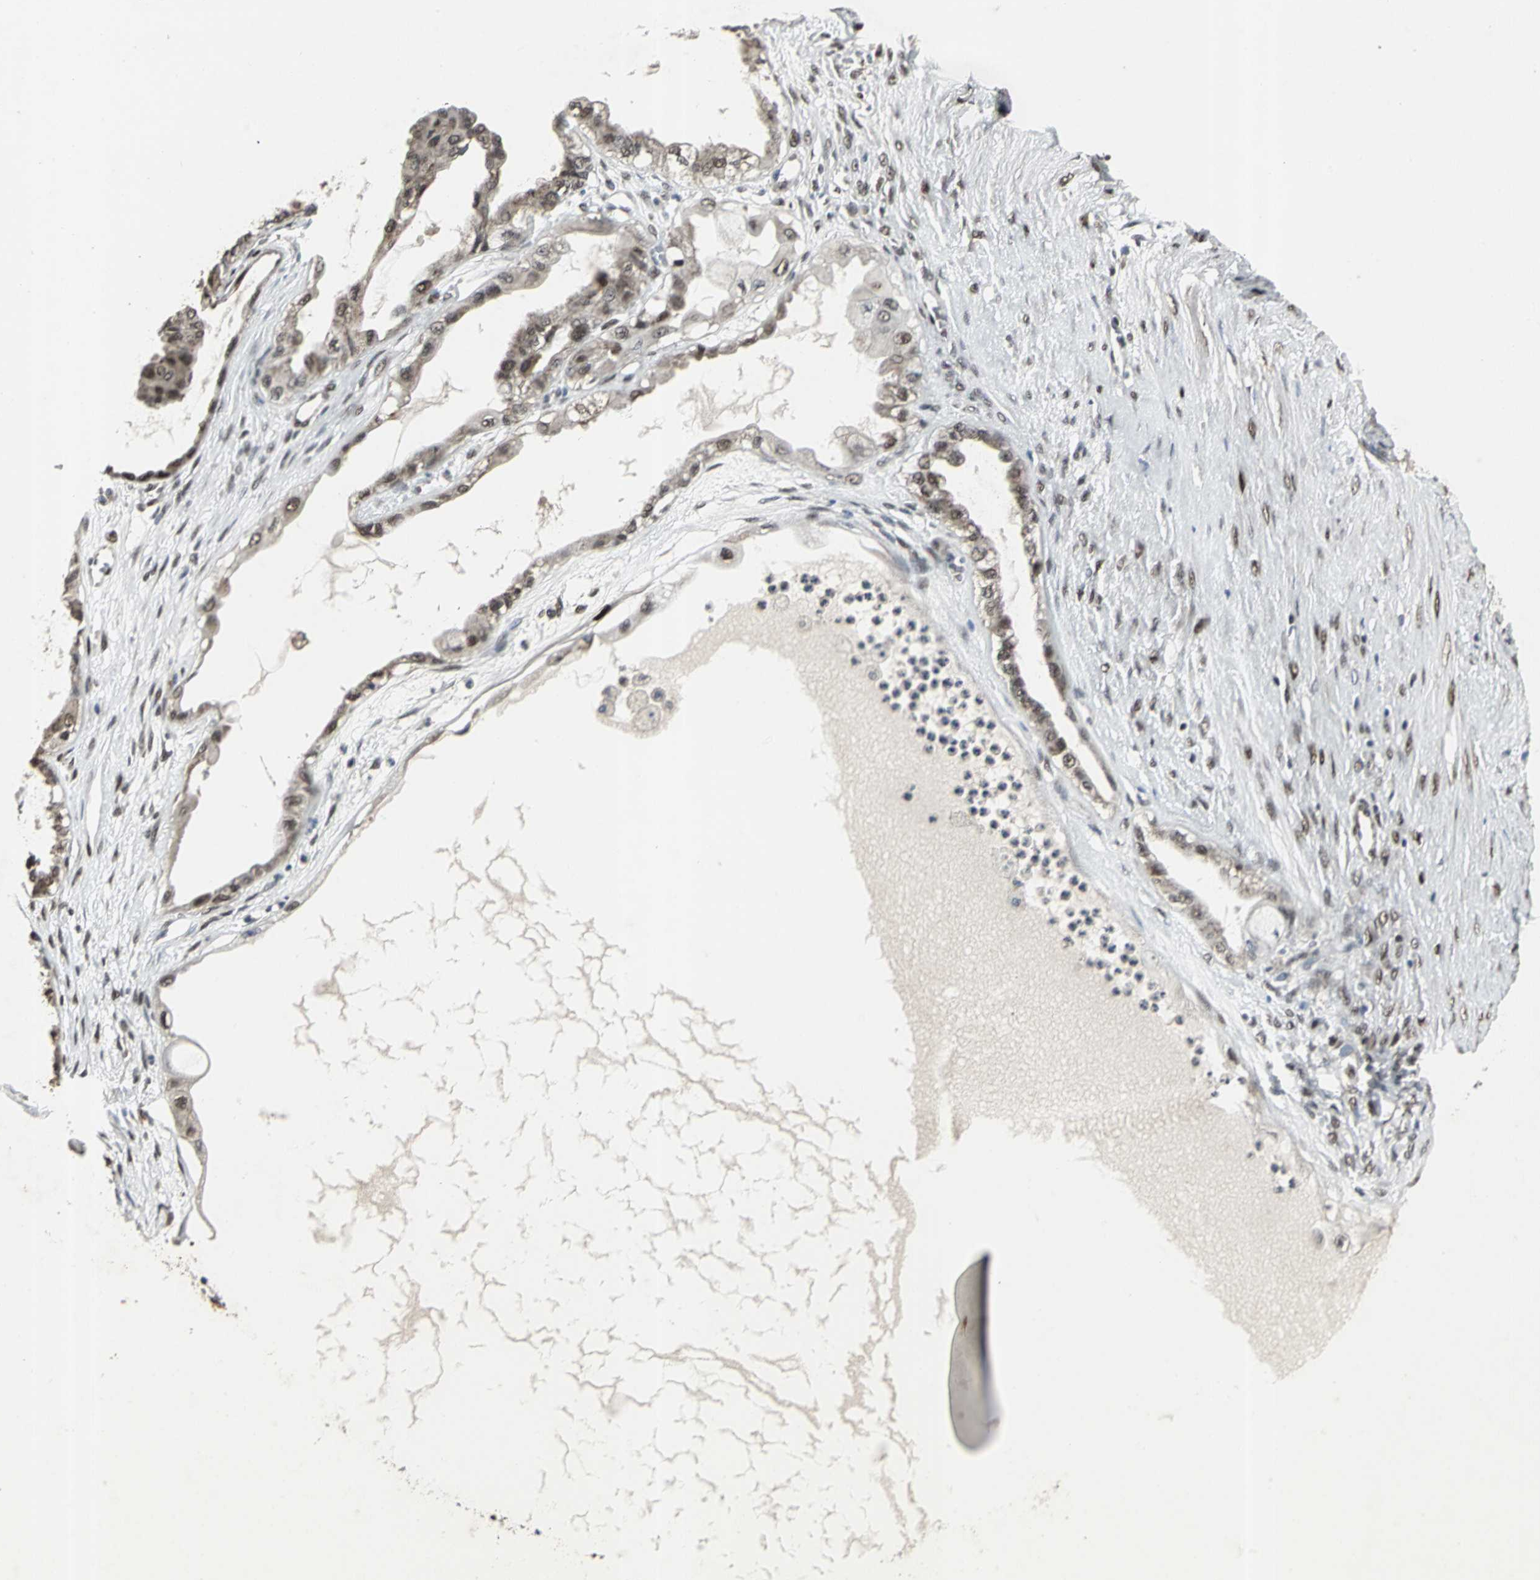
{"staining": {"intensity": "moderate", "quantity": "25%-75%", "location": "nuclear"}, "tissue": "ovarian cancer", "cell_type": "Tumor cells", "image_type": "cancer", "snomed": [{"axis": "morphology", "description": "Carcinoma, NOS"}, {"axis": "morphology", "description": "Carcinoma, endometroid"}, {"axis": "topography", "description": "Ovary"}], "caption": "Human endometroid carcinoma (ovarian) stained with a protein marker displays moderate staining in tumor cells.", "gene": "SRF", "patient": {"sex": "female", "age": 50}}